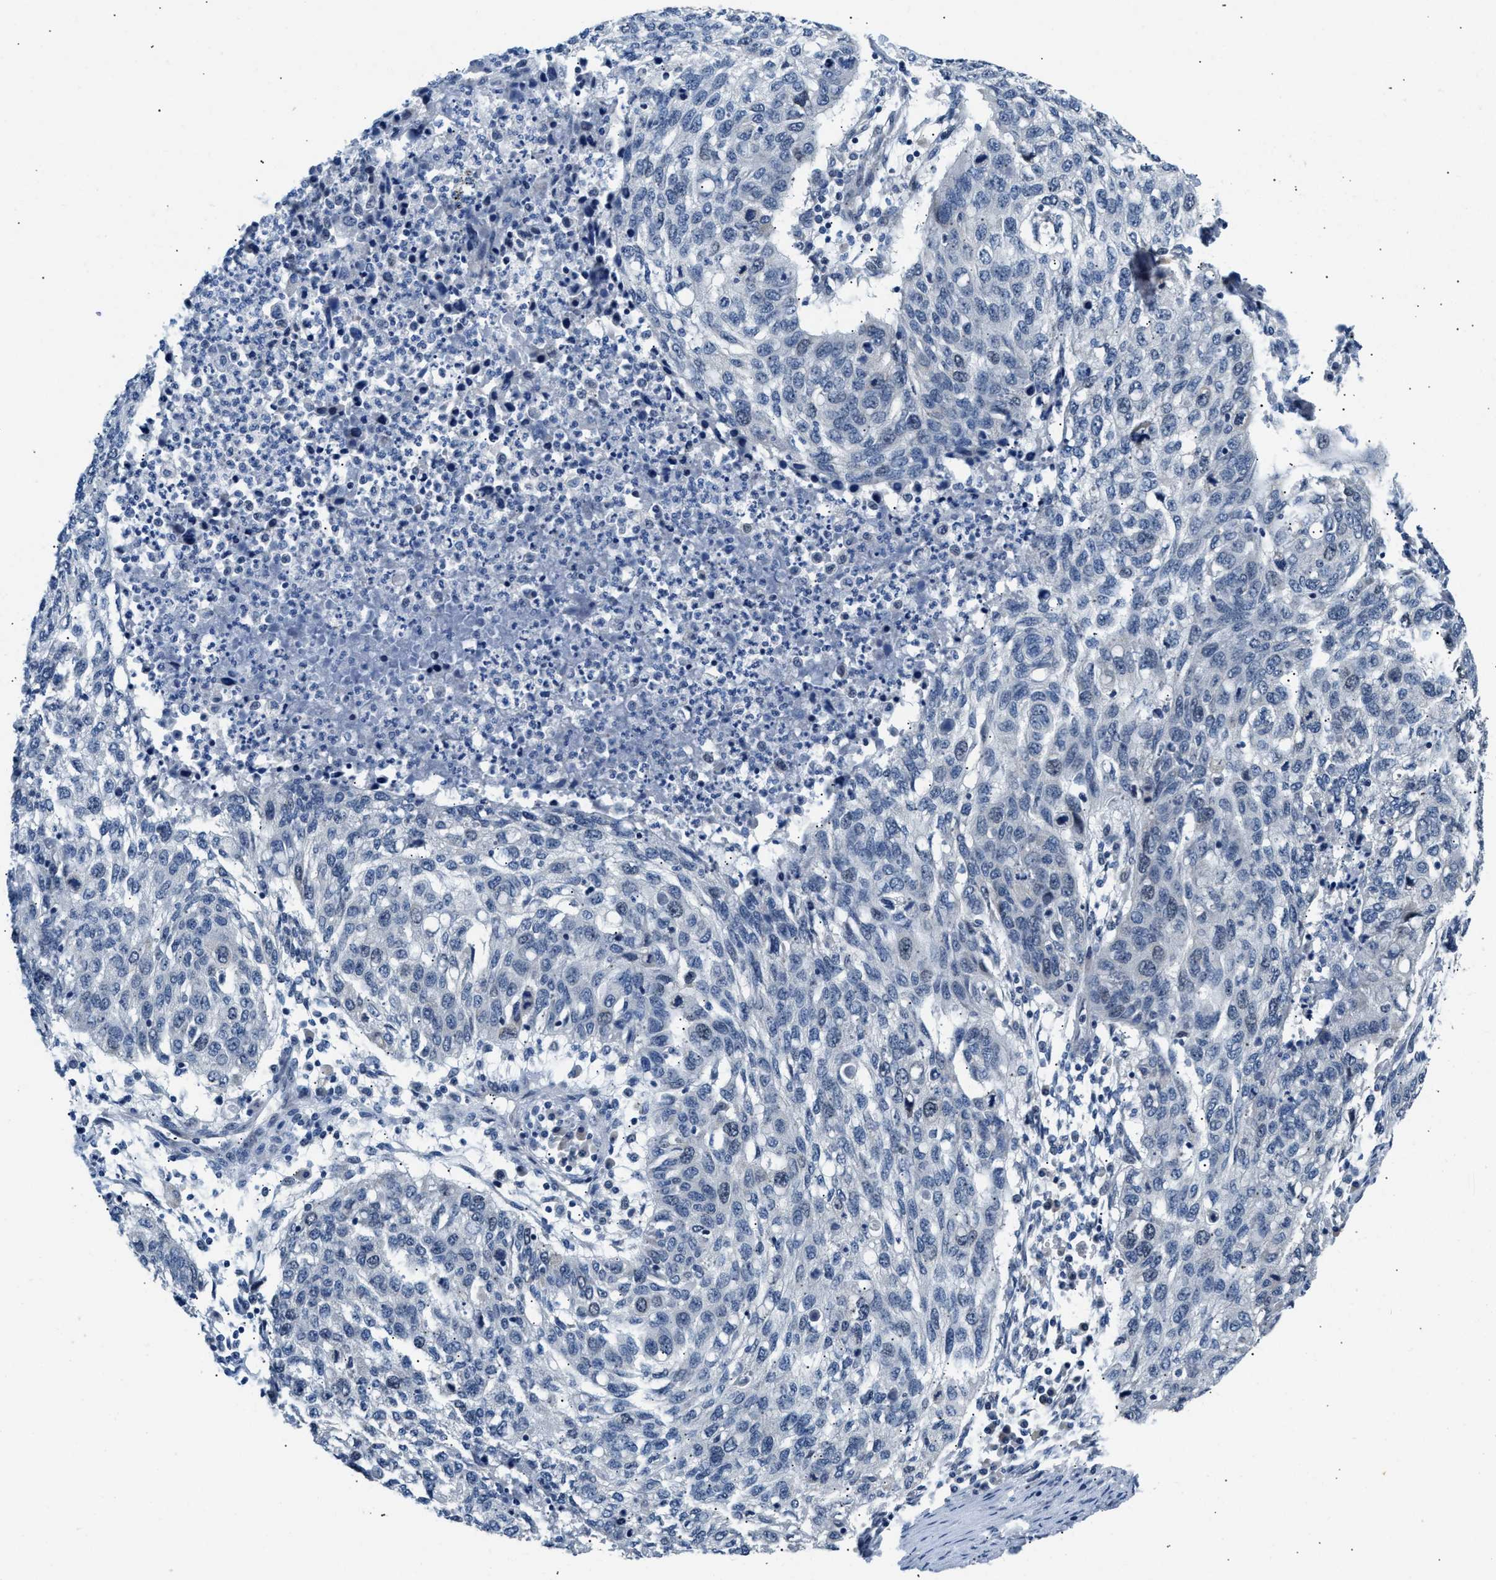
{"staining": {"intensity": "negative", "quantity": "none", "location": "none"}, "tissue": "lung cancer", "cell_type": "Tumor cells", "image_type": "cancer", "snomed": [{"axis": "morphology", "description": "Squamous cell carcinoma, NOS"}, {"axis": "topography", "description": "Lung"}], "caption": "Image shows no significant protein expression in tumor cells of lung cancer (squamous cell carcinoma).", "gene": "CLGN", "patient": {"sex": "female", "age": 63}}